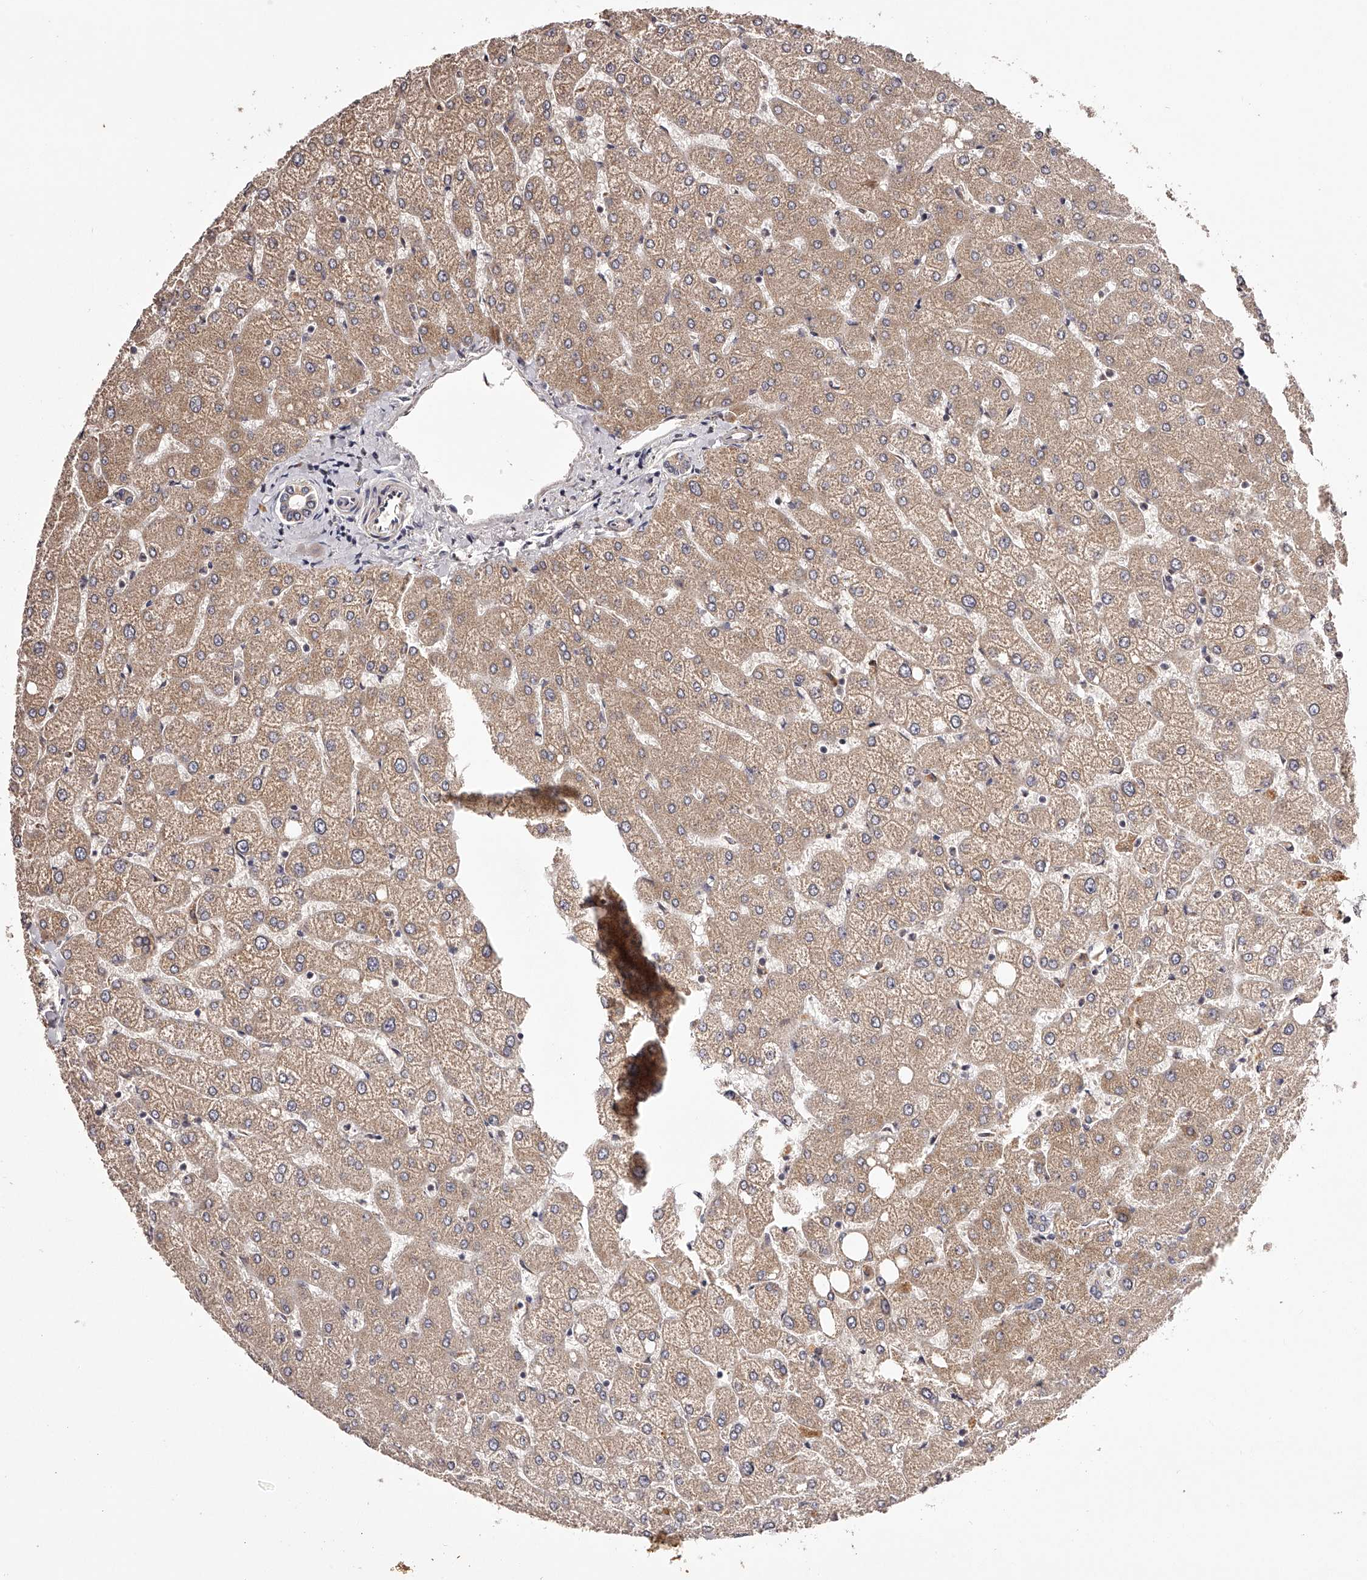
{"staining": {"intensity": "weak", "quantity": ">75%", "location": "cytoplasmic/membranous"}, "tissue": "liver", "cell_type": "Cholangiocytes", "image_type": "normal", "snomed": [{"axis": "morphology", "description": "Normal tissue, NOS"}, {"axis": "topography", "description": "Liver"}], "caption": "IHC (DAB (3,3'-diaminobenzidine)) staining of normal human liver displays weak cytoplasmic/membranous protein expression in about >75% of cholangiocytes.", "gene": "ODF2L", "patient": {"sex": "female", "age": 54}}